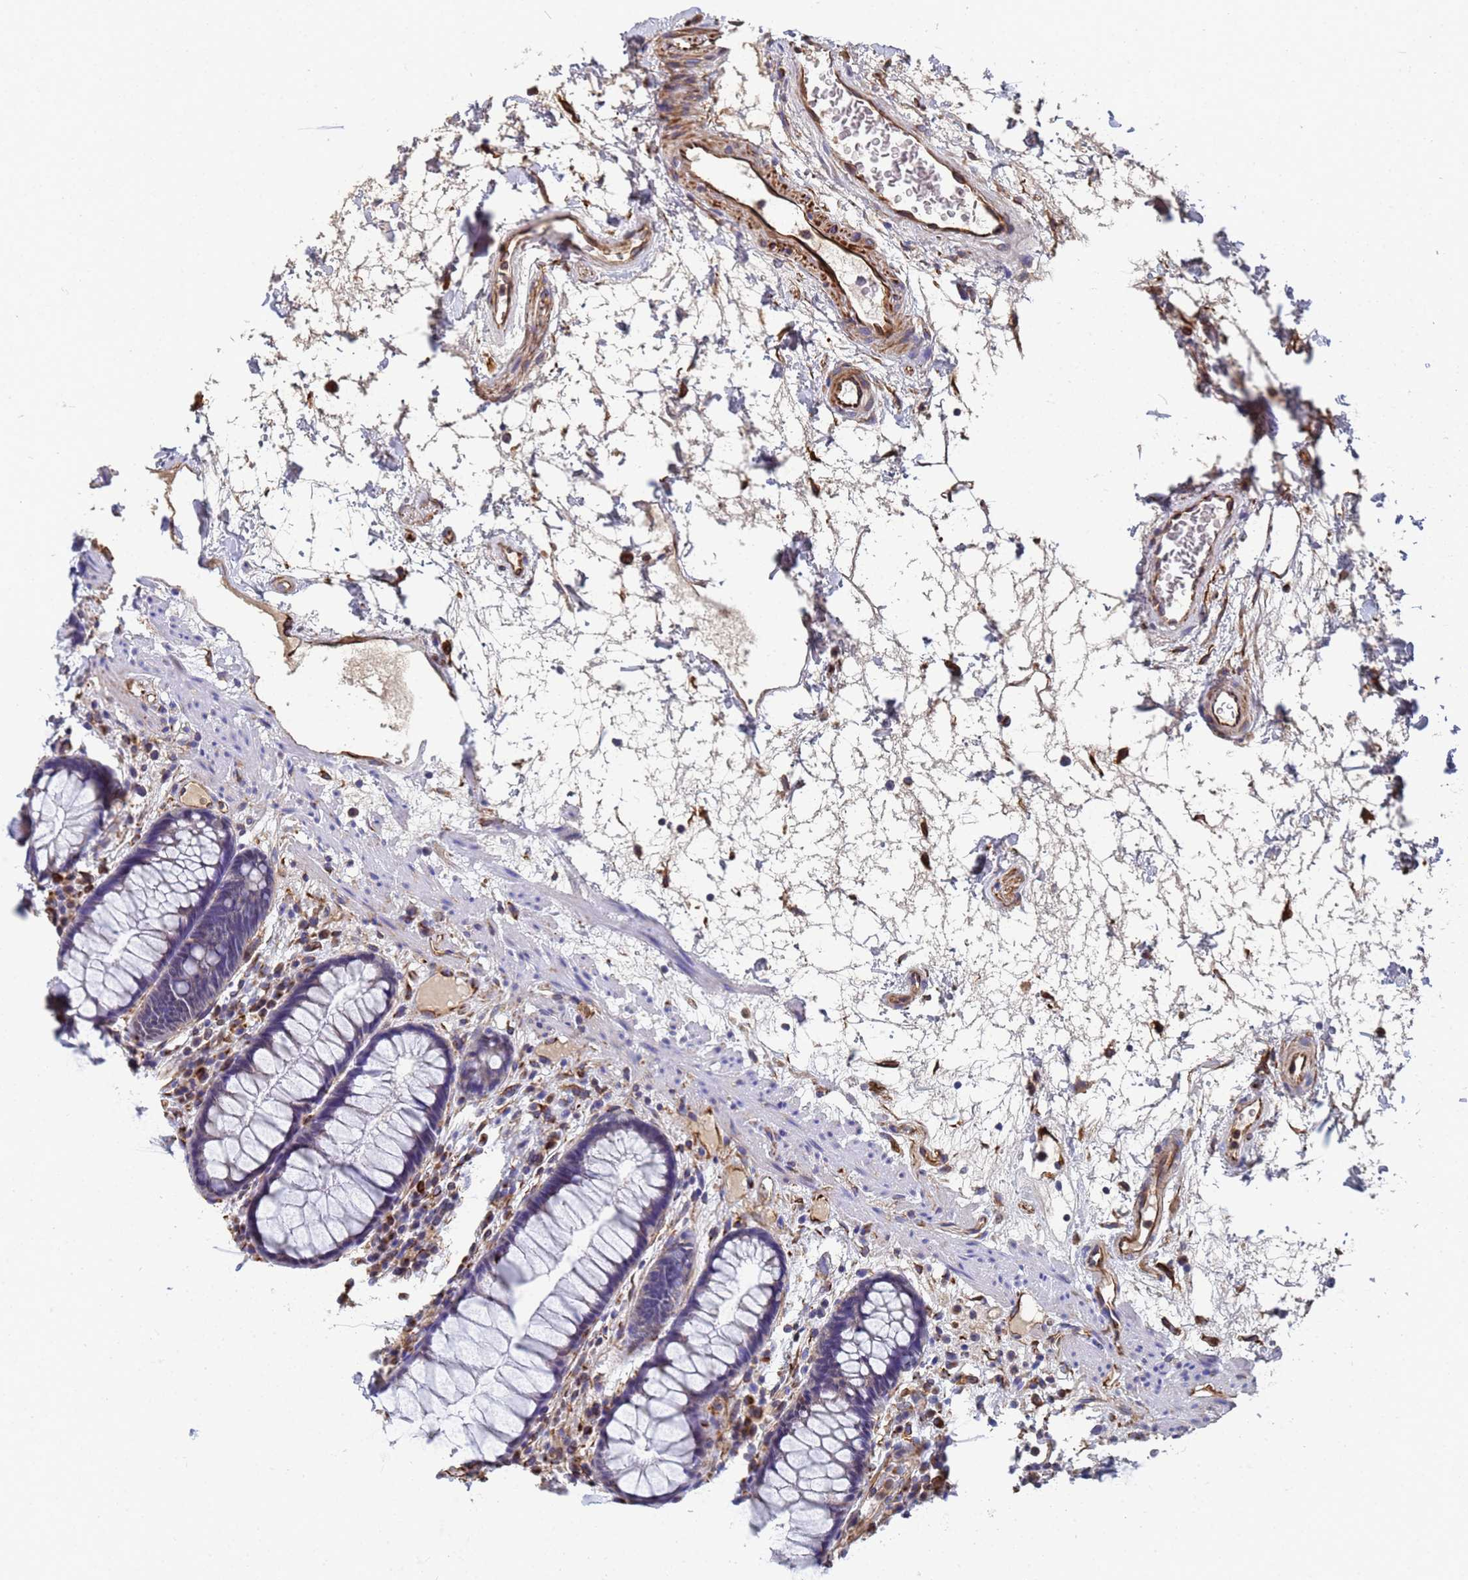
{"staining": {"intensity": "moderate", "quantity": "<25%", "location": "cytoplasmic/membranous"}, "tissue": "rectum", "cell_type": "Glandular cells", "image_type": "normal", "snomed": [{"axis": "morphology", "description": "Normal tissue, NOS"}, {"axis": "topography", "description": "Rectum"}], "caption": "IHC of unremarkable rectum shows low levels of moderate cytoplasmic/membranous expression in about <25% of glandular cells.", "gene": "SYT13", "patient": {"sex": "male", "age": 64}}